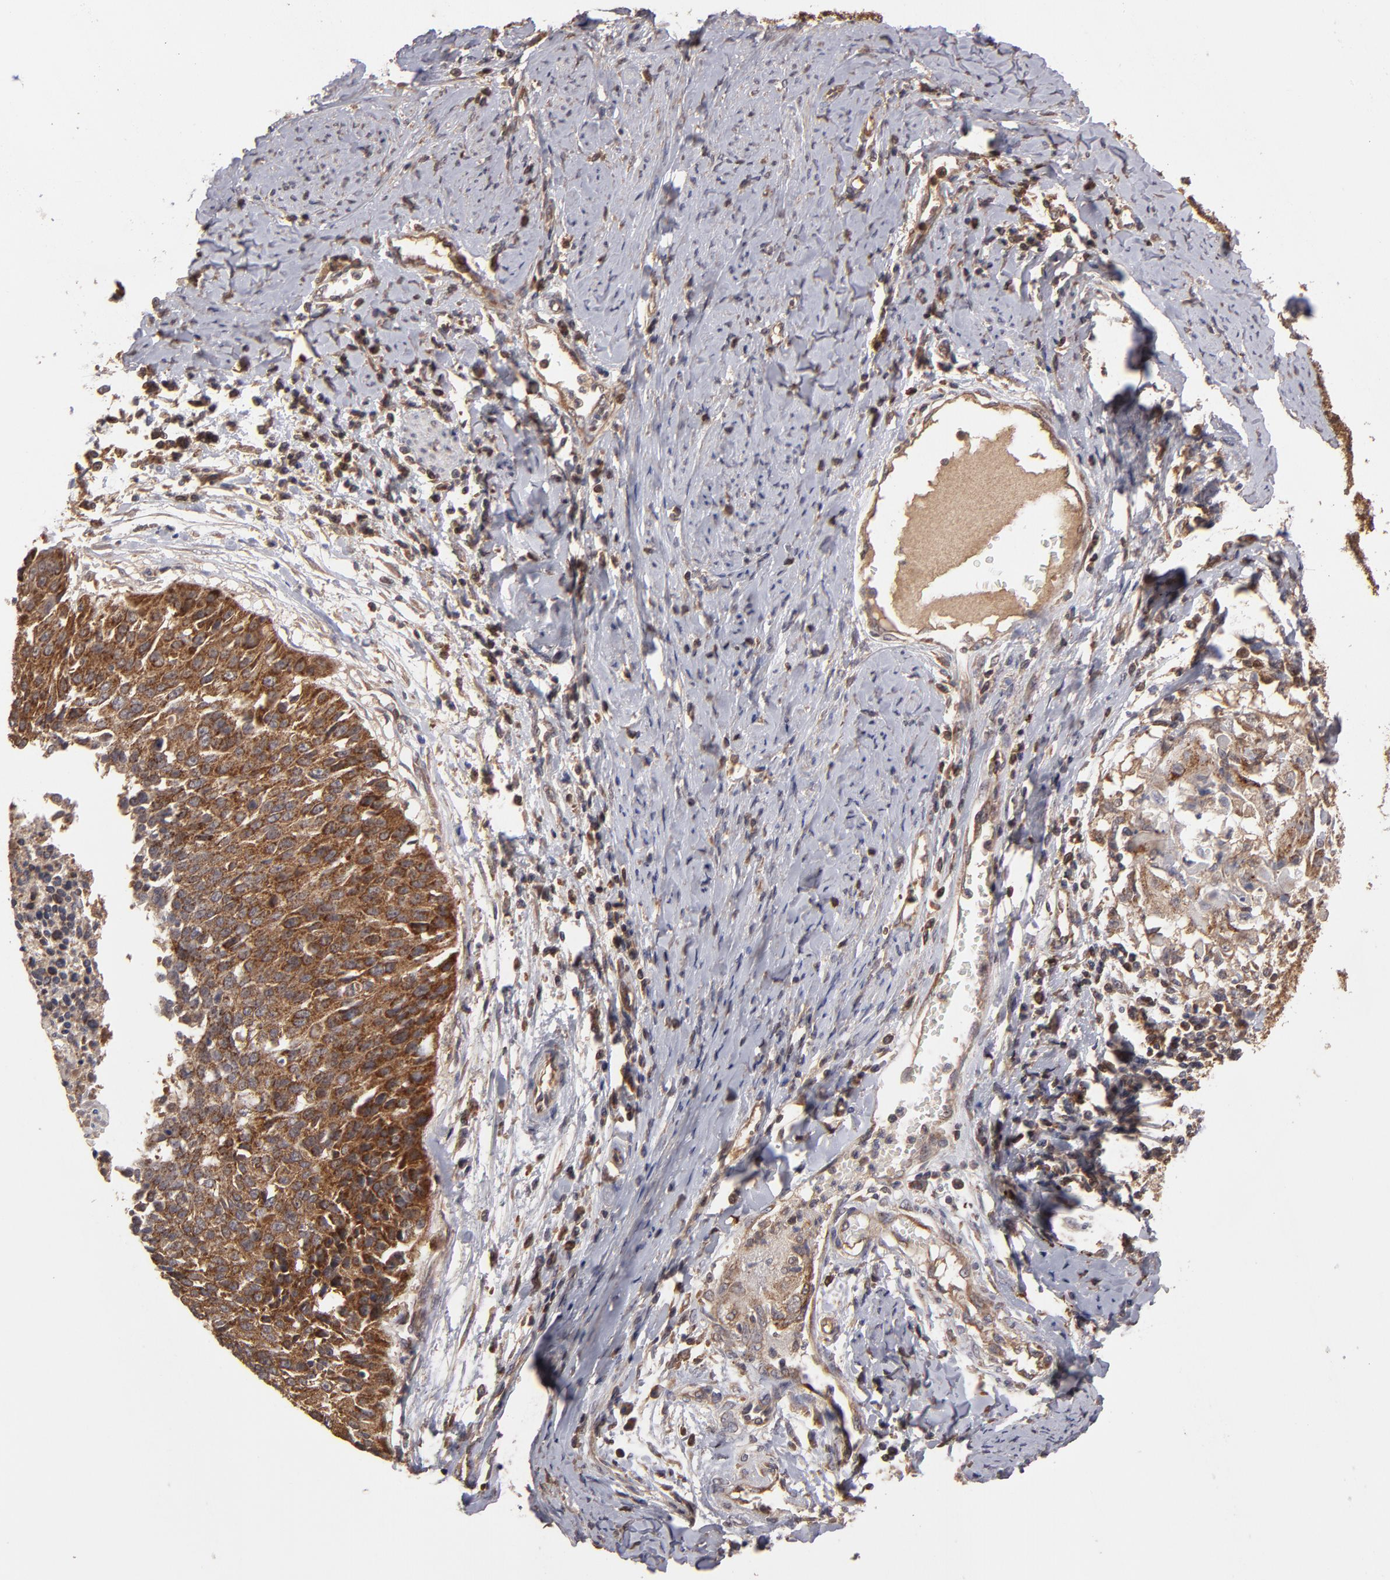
{"staining": {"intensity": "moderate", "quantity": ">75%", "location": "cytoplasmic/membranous"}, "tissue": "cervical cancer", "cell_type": "Tumor cells", "image_type": "cancer", "snomed": [{"axis": "morphology", "description": "Squamous cell carcinoma, NOS"}, {"axis": "topography", "description": "Cervix"}], "caption": "Approximately >75% of tumor cells in human cervical squamous cell carcinoma reveal moderate cytoplasmic/membranous protein positivity as visualized by brown immunohistochemical staining.", "gene": "RPS6KA6", "patient": {"sex": "female", "age": 64}}